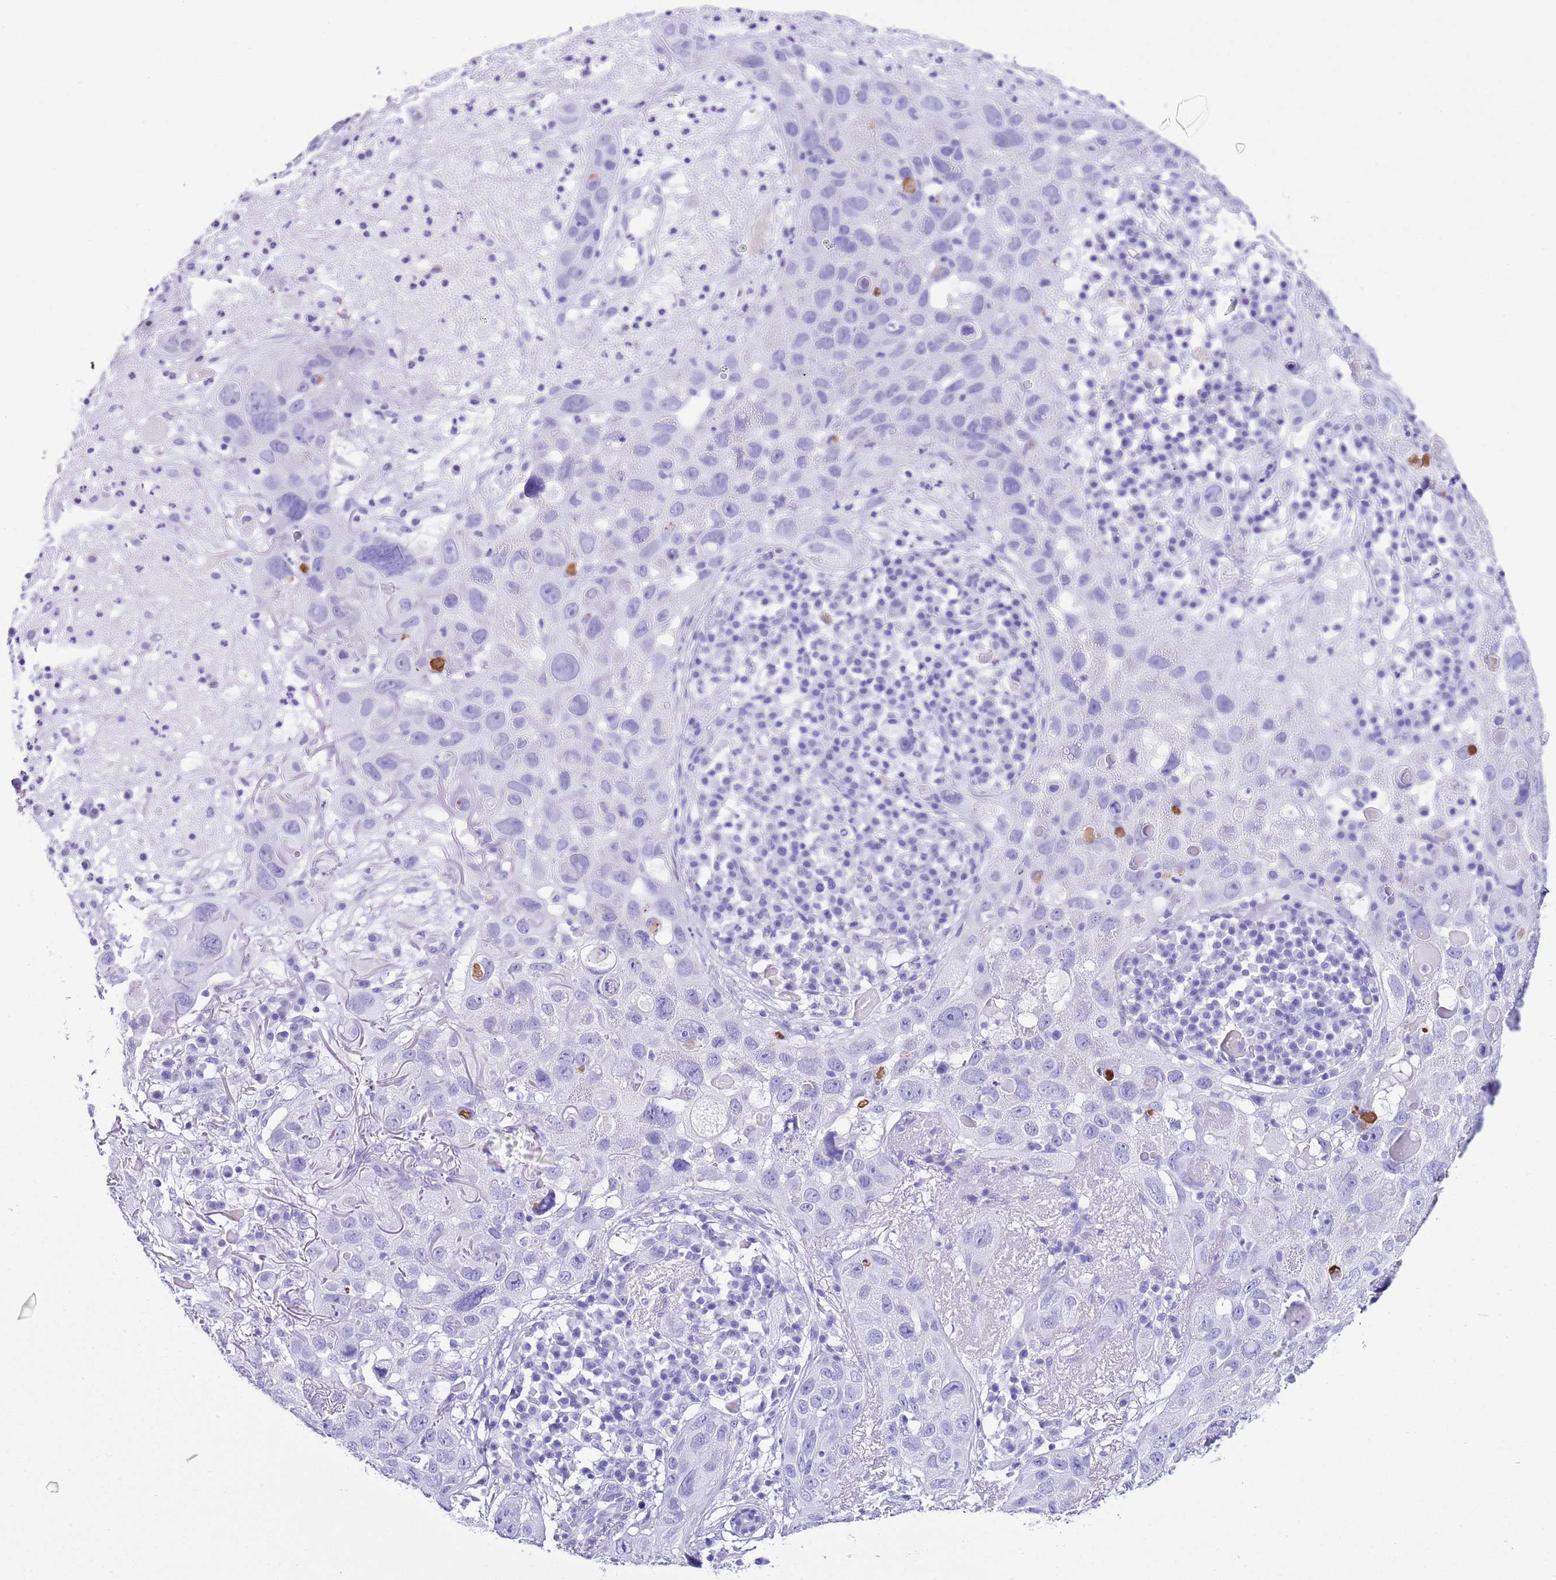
{"staining": {"intensity": "negative", "quantity": "none", "location": "none"}, "tissue": "skin cancer", "cell_type": "Tumor cells", "image_type": "cancer", "snomed": [{"axis": "morphology", "description": "Squamous cell carcinoma in situ, NOS"}, {"axis": "morphology", "description": "Squamous cell carcinoma, NOS"}, {"axis": "topography", "description": "Skin"}], "caption": "Skin cancer (squamous cell carcinoma in situ) was stained to show a protein in brown. There is no significant positivity in tumor cells.", "gene": "KCNC1", "patient": {"sex": "male", "age": 93}}